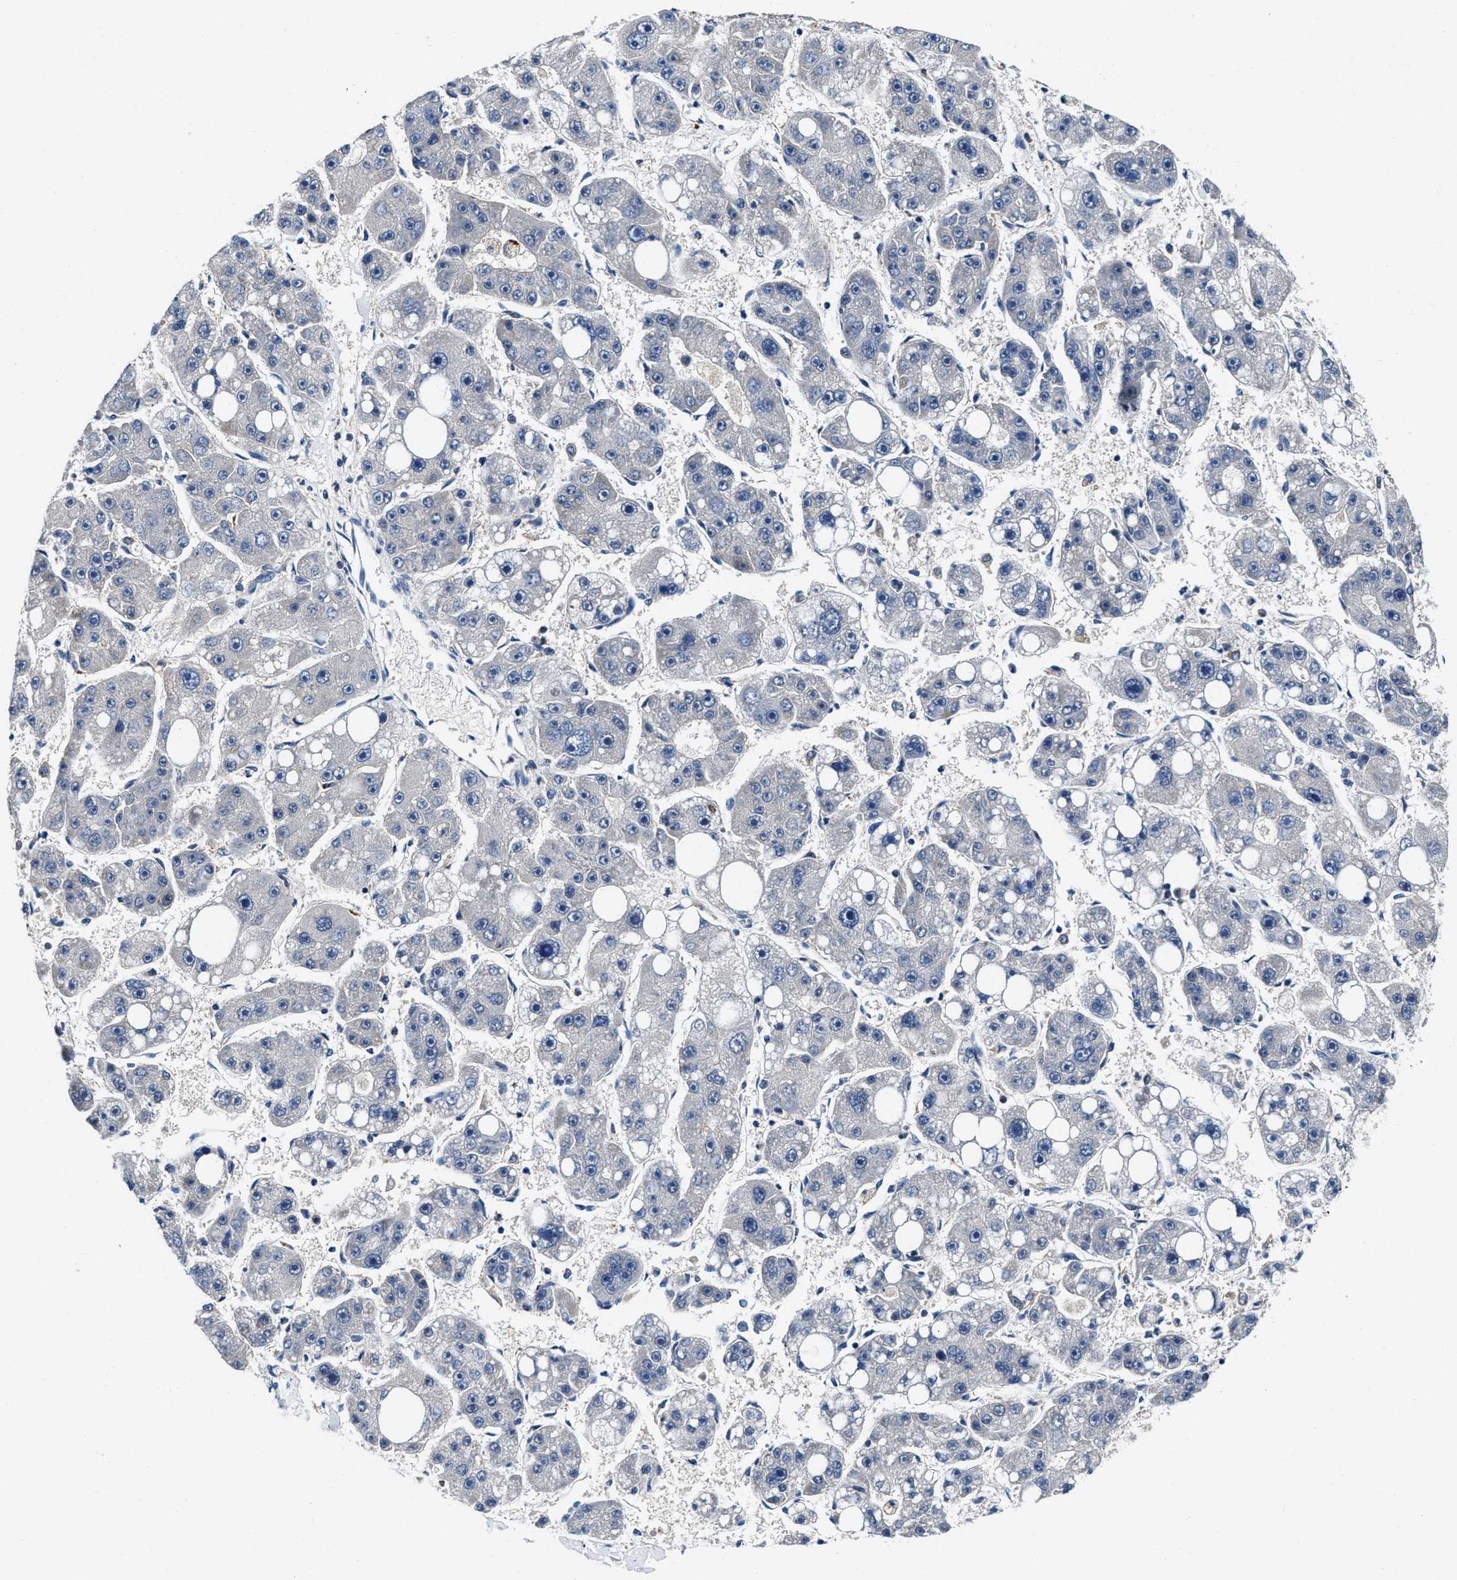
{"staining": {"intensity": "negative", "quantity": "none", "location": "none"}, "tissue": "liver cancer", "cell_type": "Tumor cells", "image_type": "cancer", "snomed": [{"axis": "morphology", "description": "Carcinoma, Hepatocellular, NOS"}, {"axis": "topography", "description": "Liver"}], "caption": "An image of human liver cancer is negative for staining in tumor cells. The staining is performed using DAB brown chromogen with nuclei counter-stained in using hematoxylin.", "gene": "C2orf66", "patient": {"sex": "female", "age": 61}}